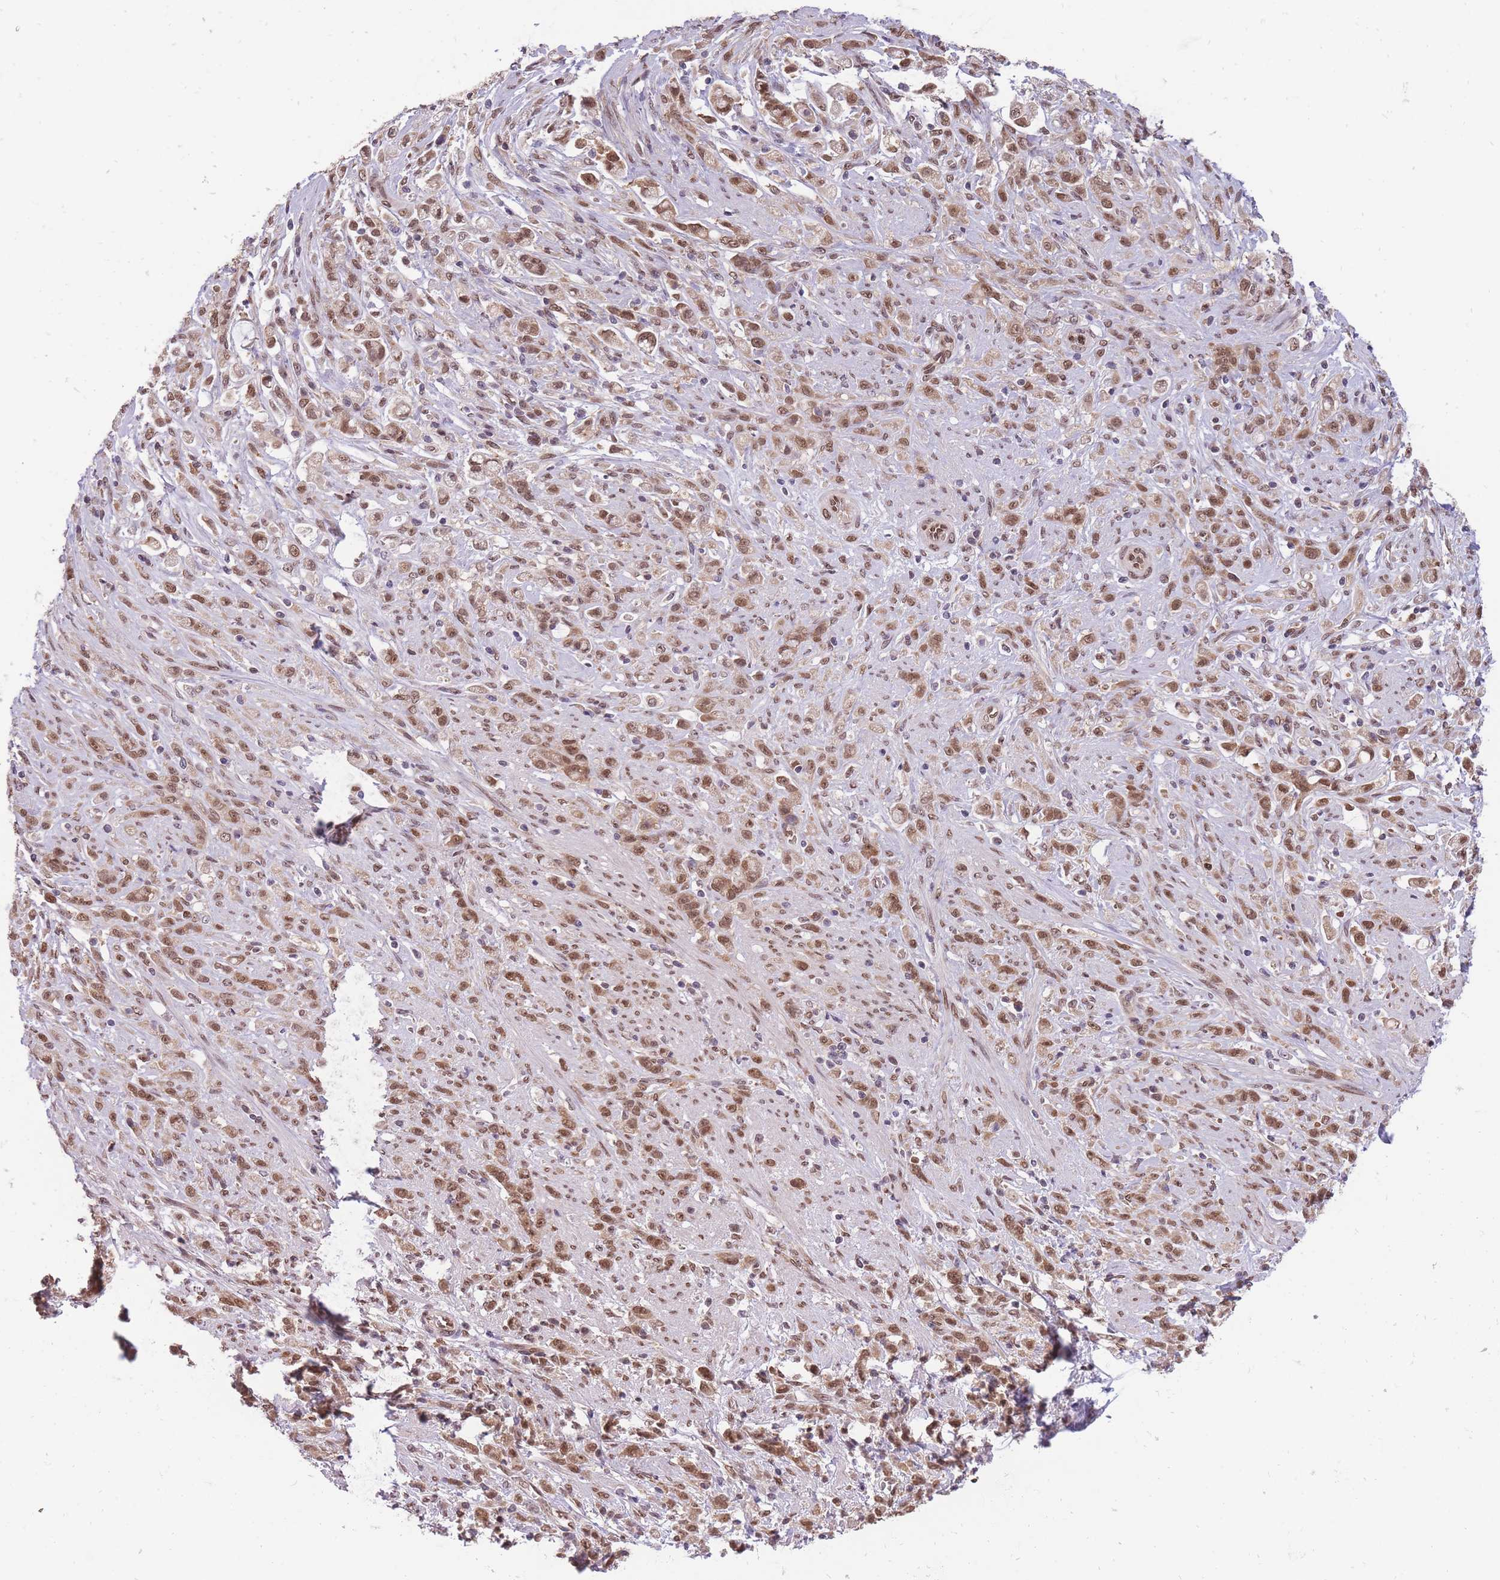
{"staining": {"intensity": "weak", "quantity": ">75%", "location": "cytoplasmic/membranous,nuclear"}, "tissue": "stomach cancer", "cell_type": "Tumor cells", "image_type": "cancer", "snomed": [{"axis": "morphology", "description": "Adenocarcinoma, NOS"}, {"axis": "topography", "description": "Stomach"}], "caption": "Immunohistochemistry (IHC) (DAB (3,3'-diaminobenzidine)) staining of stomach adenocarcinoma shows weak cytoplasmic/membranous and nuclear protein positivity in approximately >75% of tumor cells.", "gene": "CDIP1", "patient": {"sex": "female", "age": 60}}